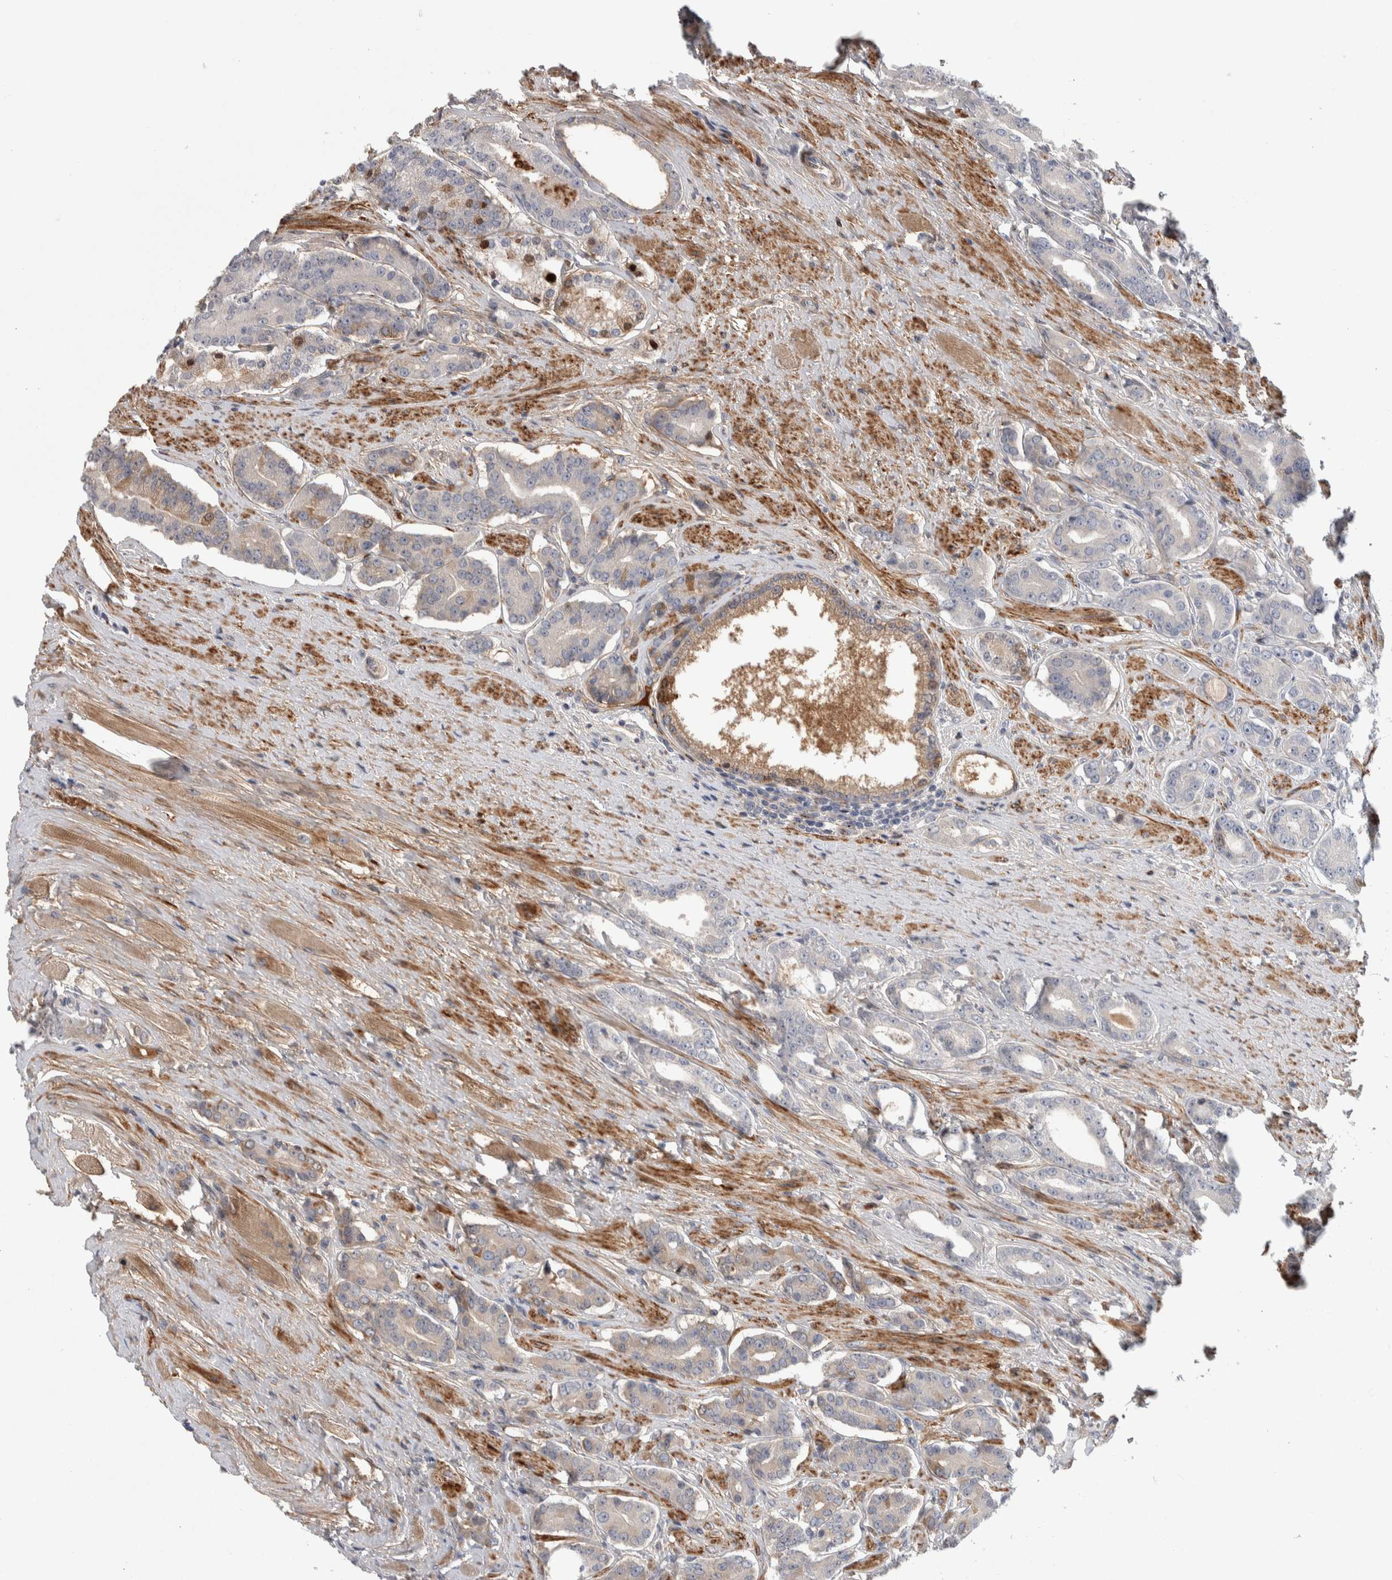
{"staining": {"intensity": "weak", "quantity": "<25%", "location": "cytoplasmic/membranous"}, "tissue": "prostate cancer", "cell_type": "Tumor cells", "image_type": "cancer", "snomed": [{"axis": "morphology", "description": "Adenocarcinoma, High grade"}, {"axis": "topography", "description": "Prostate"}], "caption": "High magnification brightfield microscopy of high-grade adenocarcinoma (prostate) stained with DAB (3,3'-diaminobenzidine) (brown) and counterstained with hematoxylin (blue): tumor cells show no significant positivity.", "gene": "PSMG3", "patient": {"sex": "male", "age": 71}}